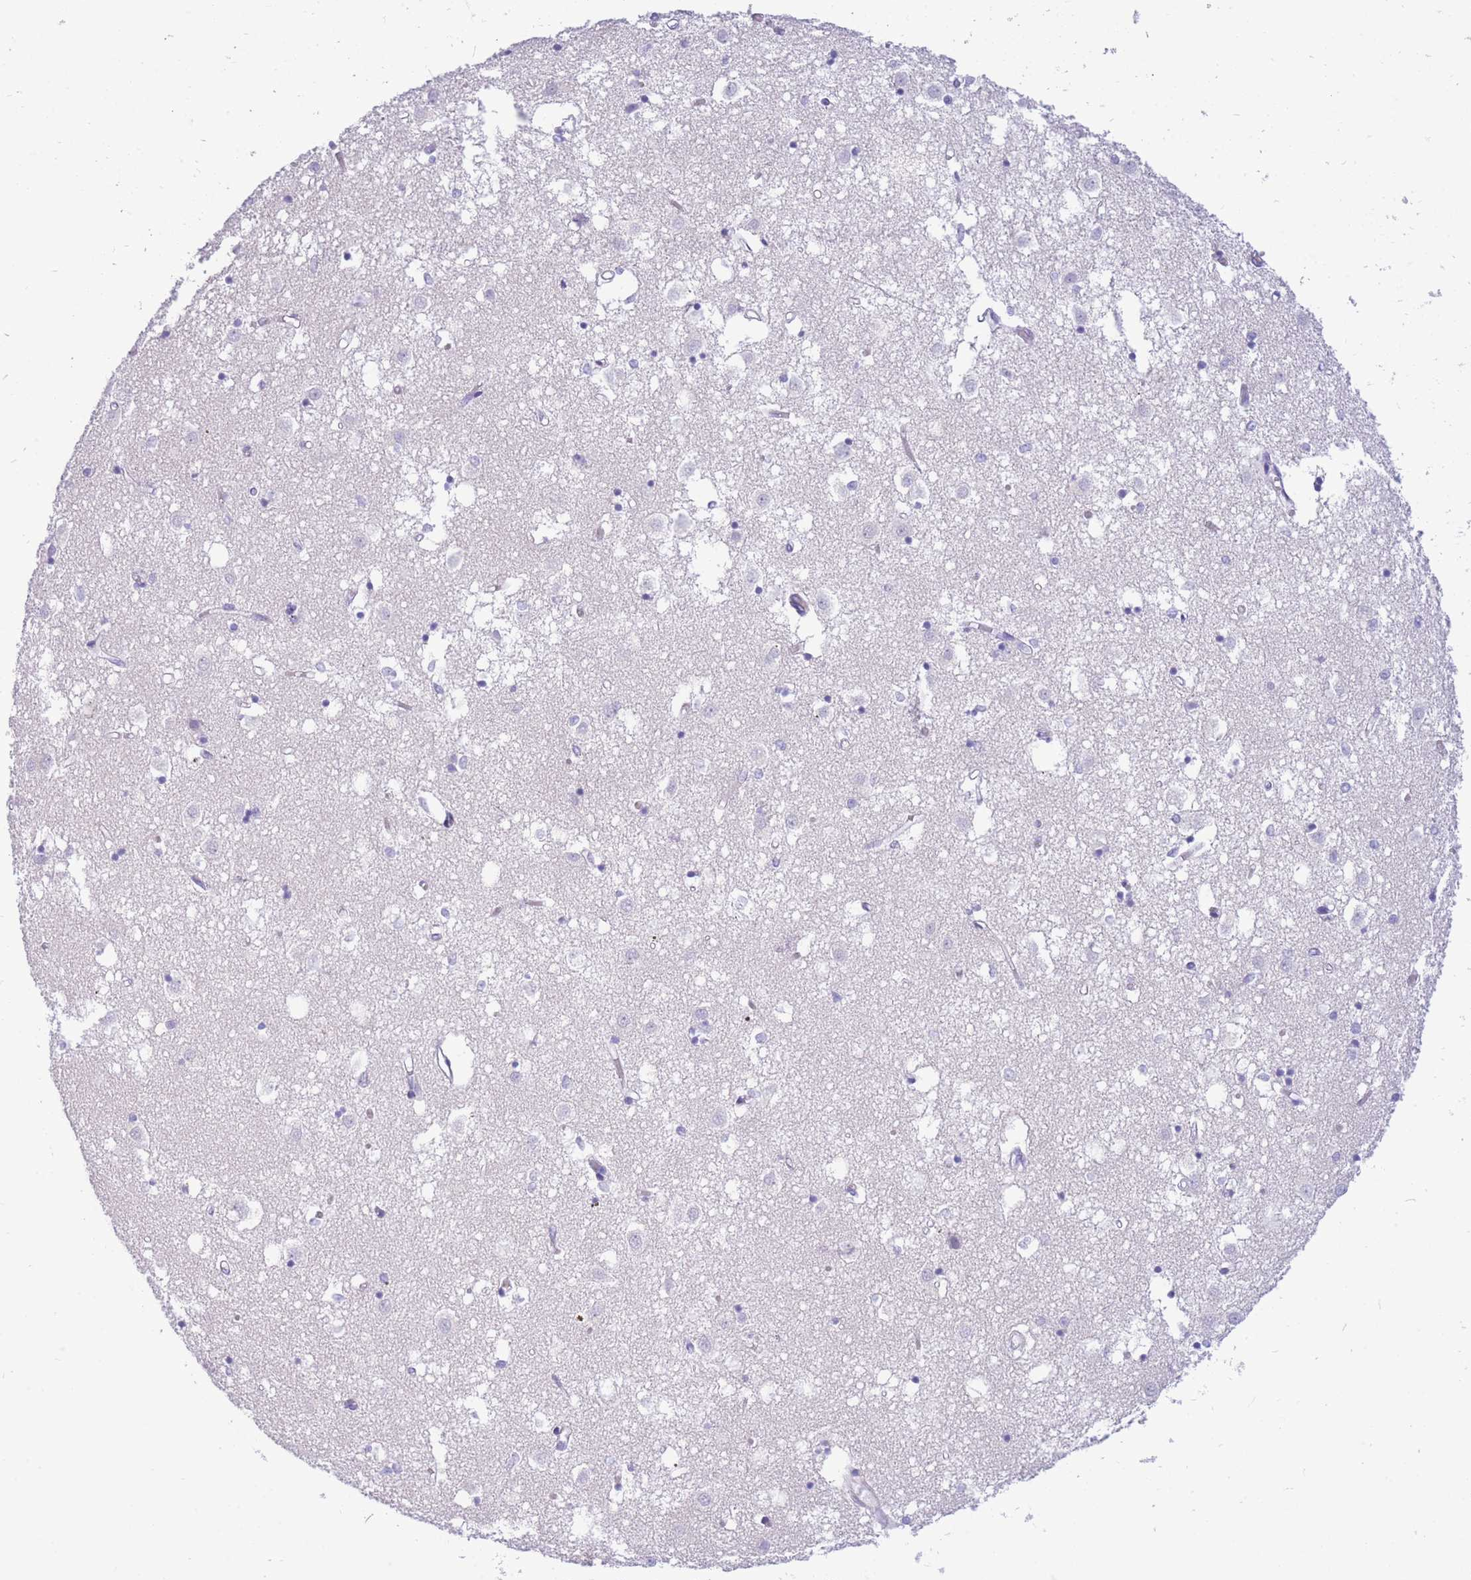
{"staining": {"intensity": "negative", "quantity": "none", "location": "none"}, "tissue": "caudate", "cell_type": "Glial cells", "image_type": "normal", "snomed": [{"axis": "morphology", "description": "Normal tissue, NOS"}, {"axis": "topography", "description": "Lateral ventricle wall"}], "caption": "This photomicrograph is of normal caudate stained with IHC to label a protein in brown with the nuclei are counter-stained blue. There is no positivity in glial cells.", "gene": "ZFP62", "patient": {"sex": "male", "age": 70}}